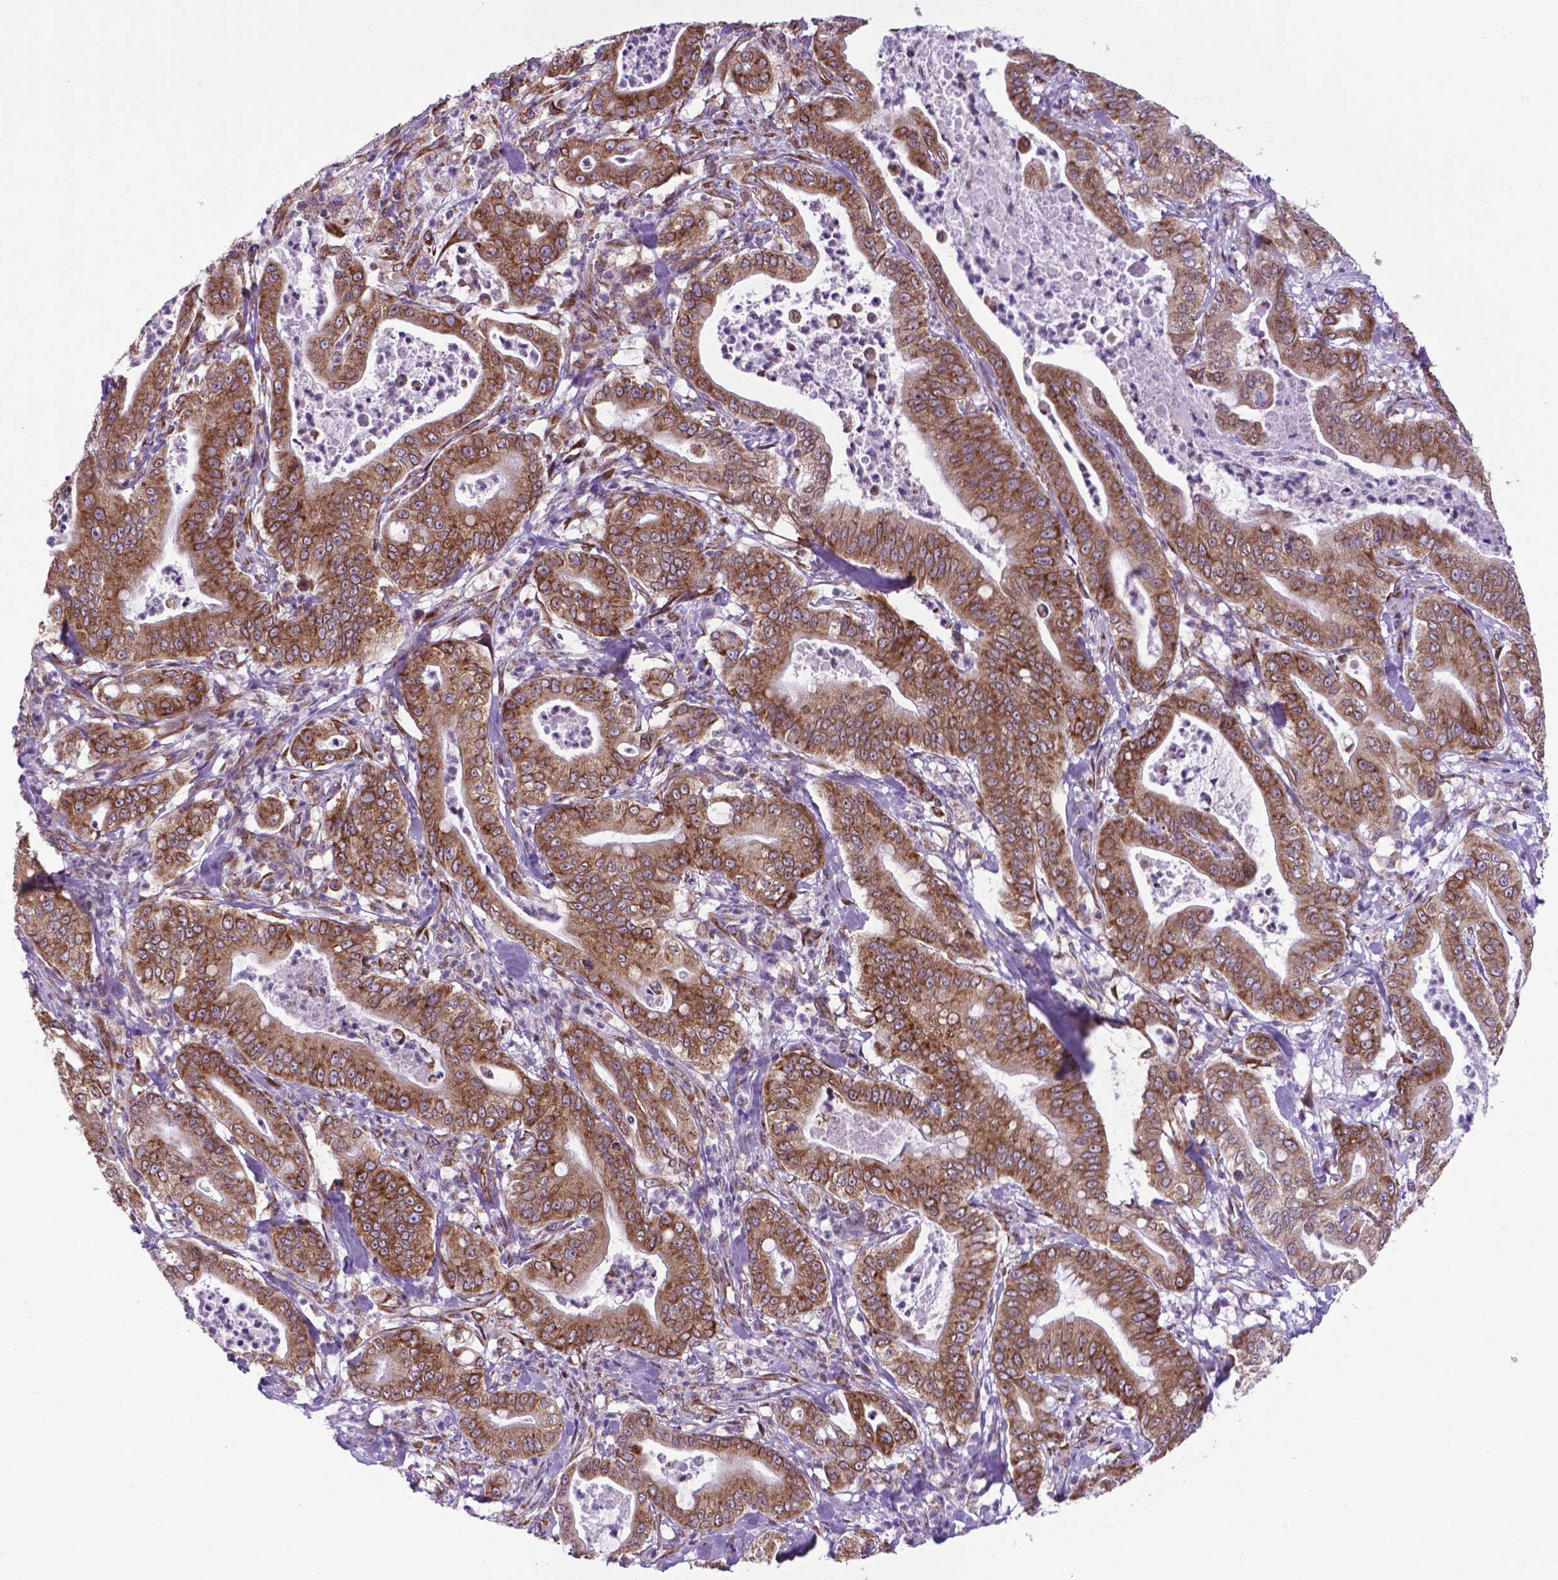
{"staining": {"intensity": "moderate", "quantity": ">75%", "location": "cytoplasmic/membranous"}, "tissue": "pancreatic cancer", "cell_type": "Tumor cells", "image_type": "cancer", "snomed": [{"axis": "morphology", "description": "Adenocarcinoma, NOS"}, {"axis": "topography", "description": "Pancreas"}], "caption": "Pancreatic cancer (adenocarcinoma) was stained to show a protein in brown. There is medium levels of moderate cytoplasmic/membranous staining in about >75% of tumor cells.", "gene": "WDR83OS", "patient": {"sex": "male", "age": 71}}